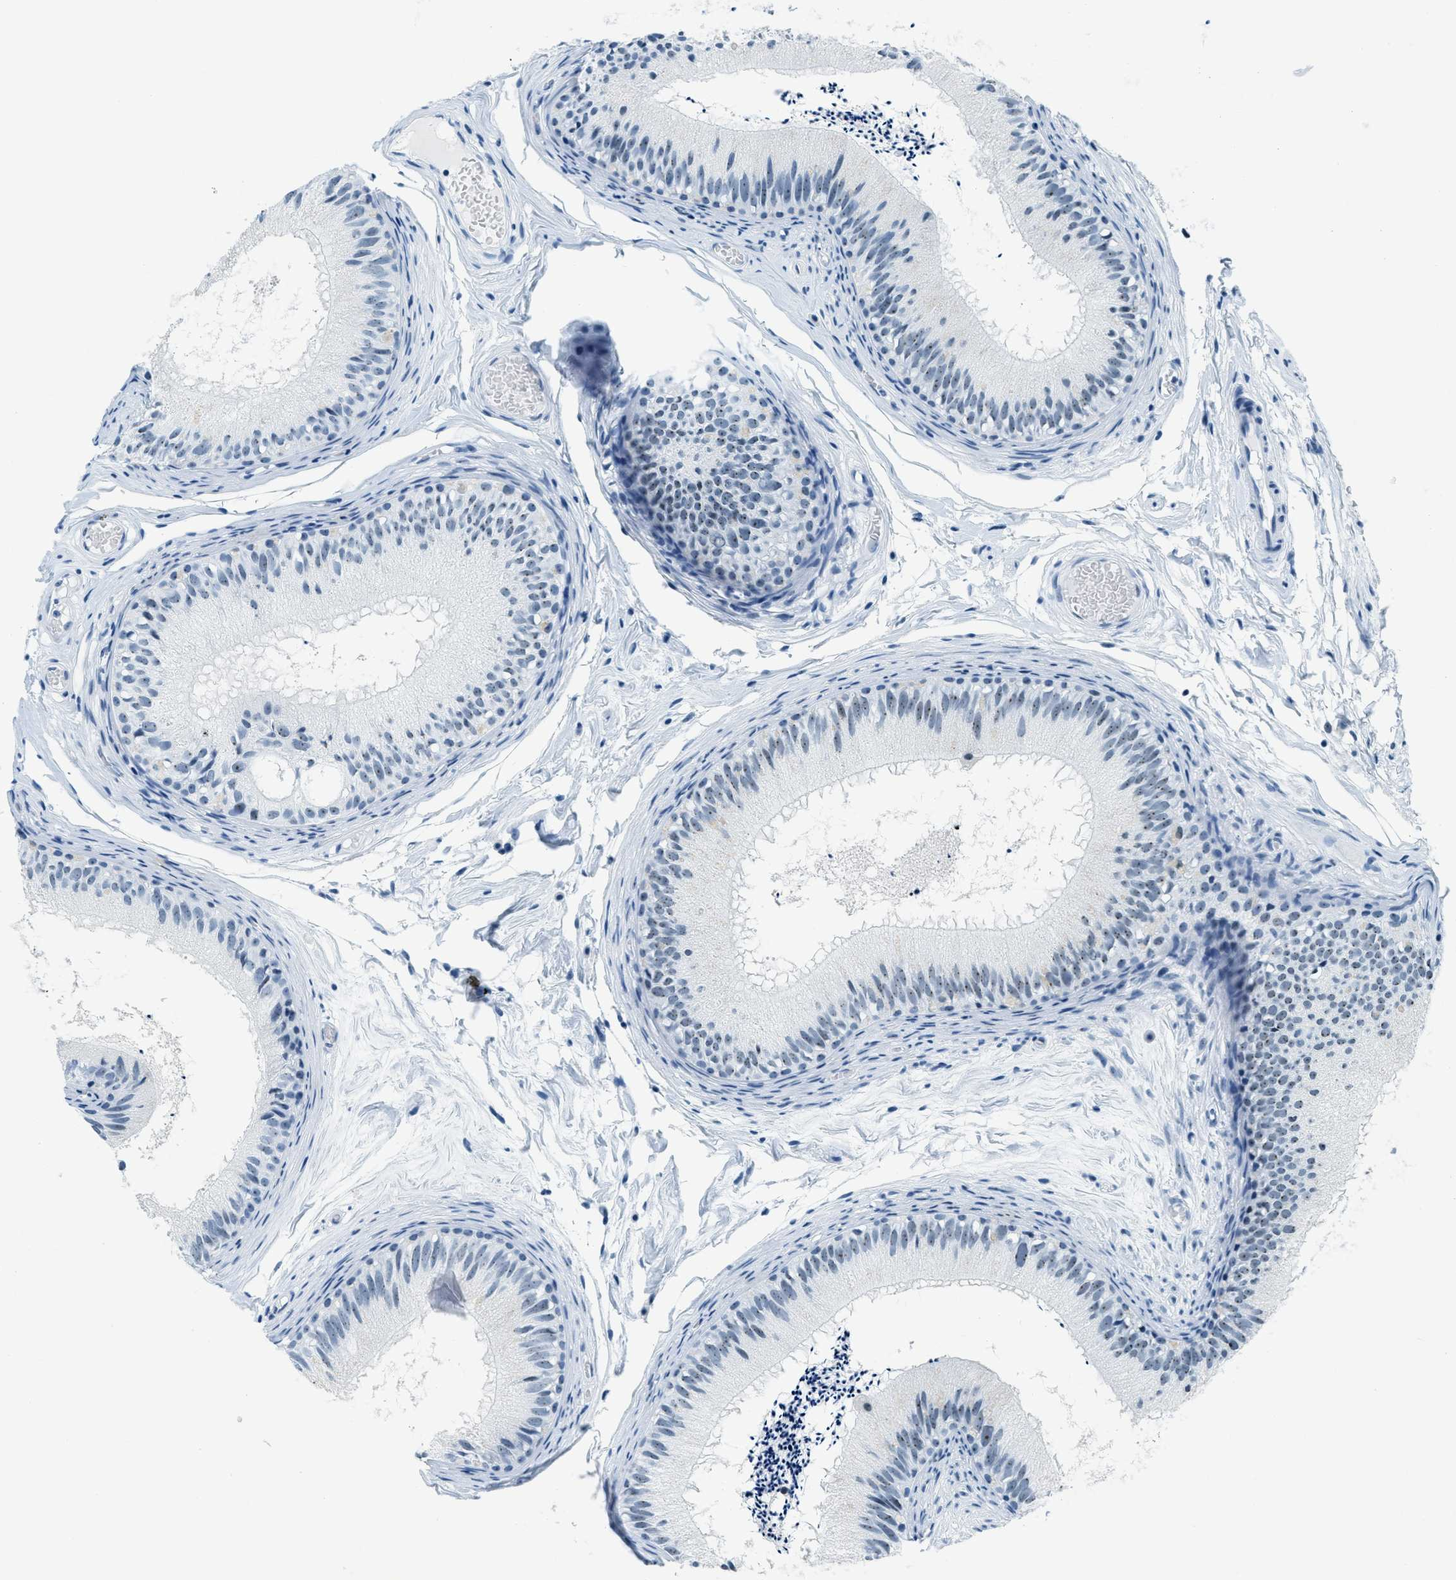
{"staining": {"intensity": "weak", "quantity": ">75%", "location": "nuclear"}, "tissue": "epididymis", "cell_type": "Glandular cells", "image_type": "normal", "snomed": [{"axis": "morphology", "description": "Normal tissue, NOS"}, {"axis": "topography", "description": "Epididymis"}], "caption": "The micrograph displays immunohistochemical staining of unremarkable epididymis. There is weak nuclear staining is appreciated in approximately >75% of glandular cells.", "gene": "PLA2G2A", "patient": {"sex": "male", "age": 46}}